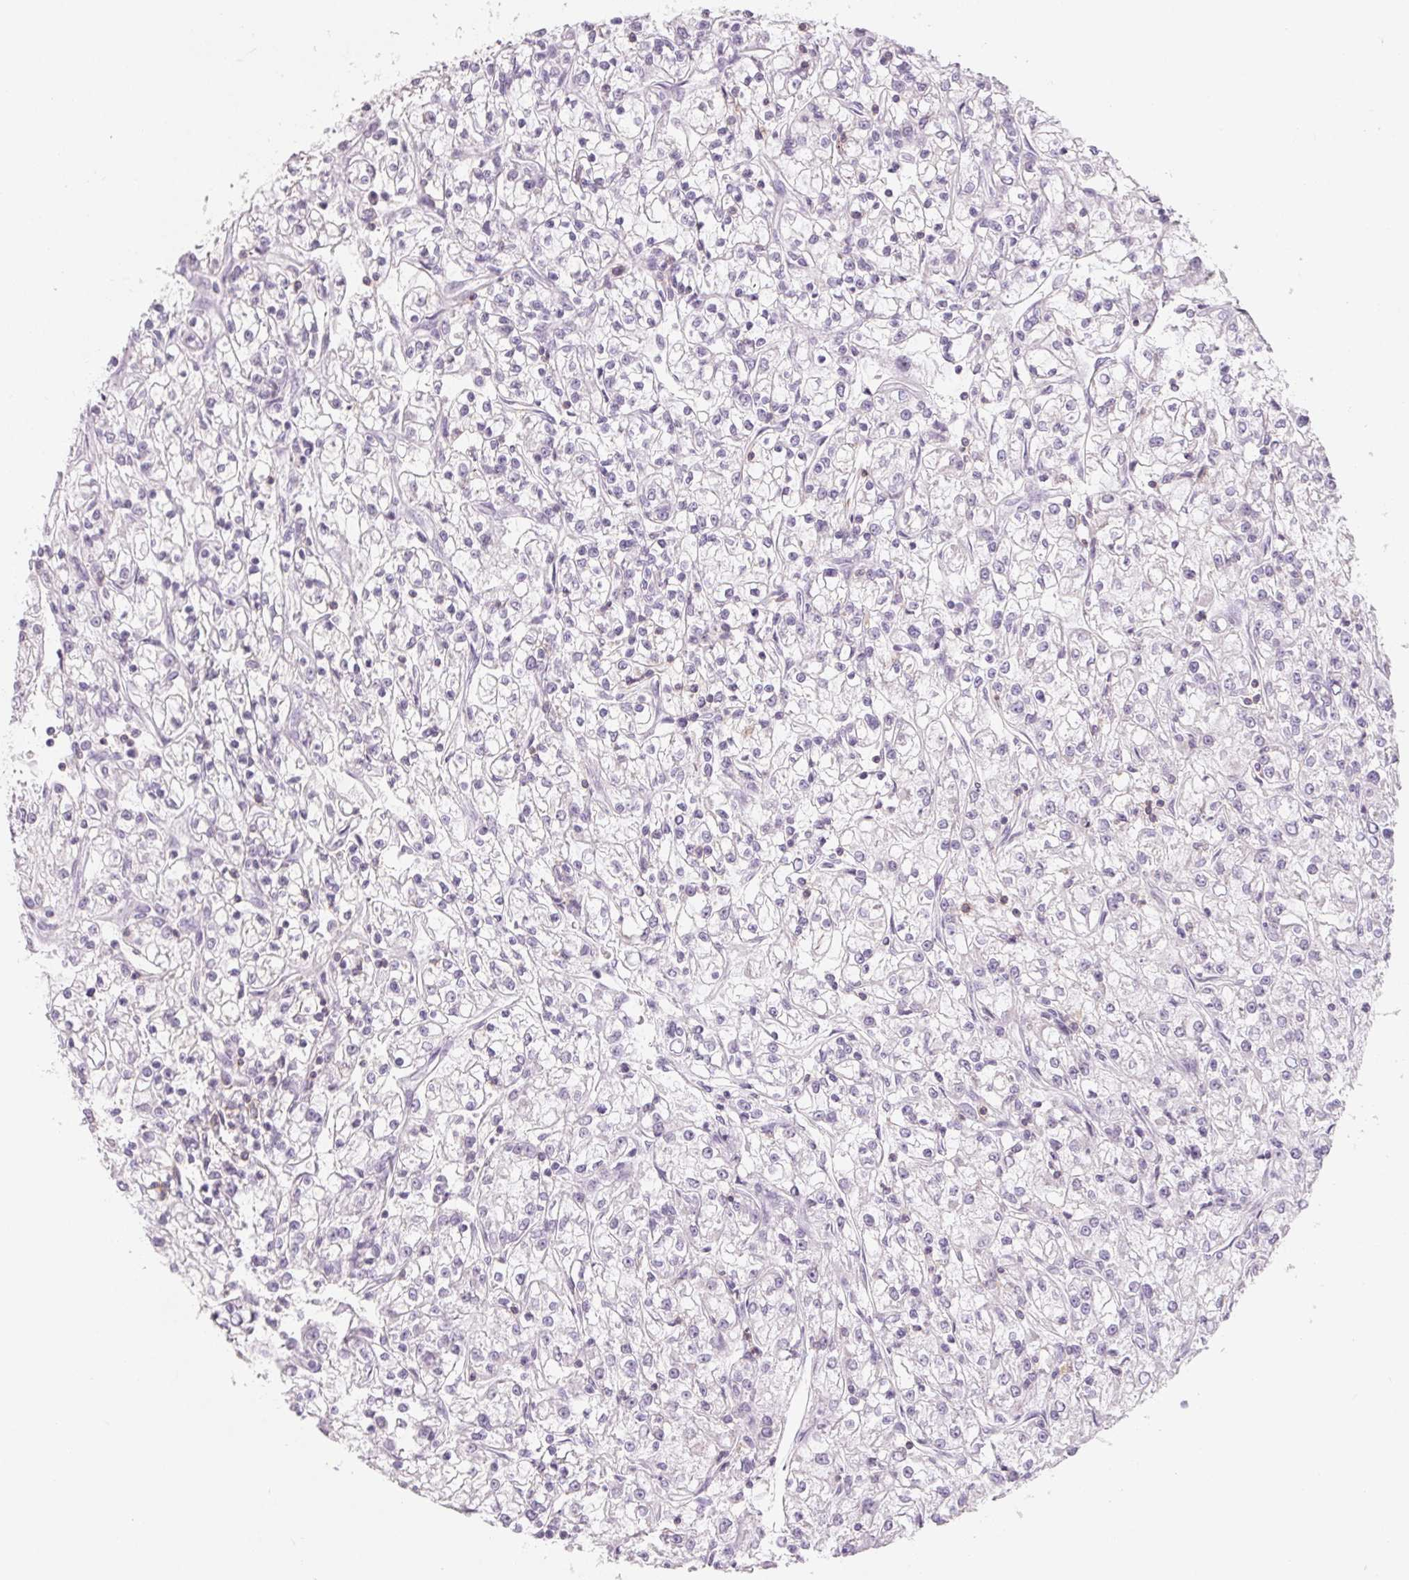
{"staining": {"intensity": "negative", "quantity": "none", "location": "none"}, "tissue": "renal cancer", "cell_type": "Tumor cells", "image_type": "cancer", "snomed": [{"axis": "morphology", "description": "Adenocarcinoma, NOS"}, {"axis": "topography", "description": "Kidney"}], "caption": "The IHC histopathology image has no significant expression in tumor cells of adenocarcinoma (renal) tissue.", "gene": "CD69", "patient": {"sex": "female", "age": 59}}